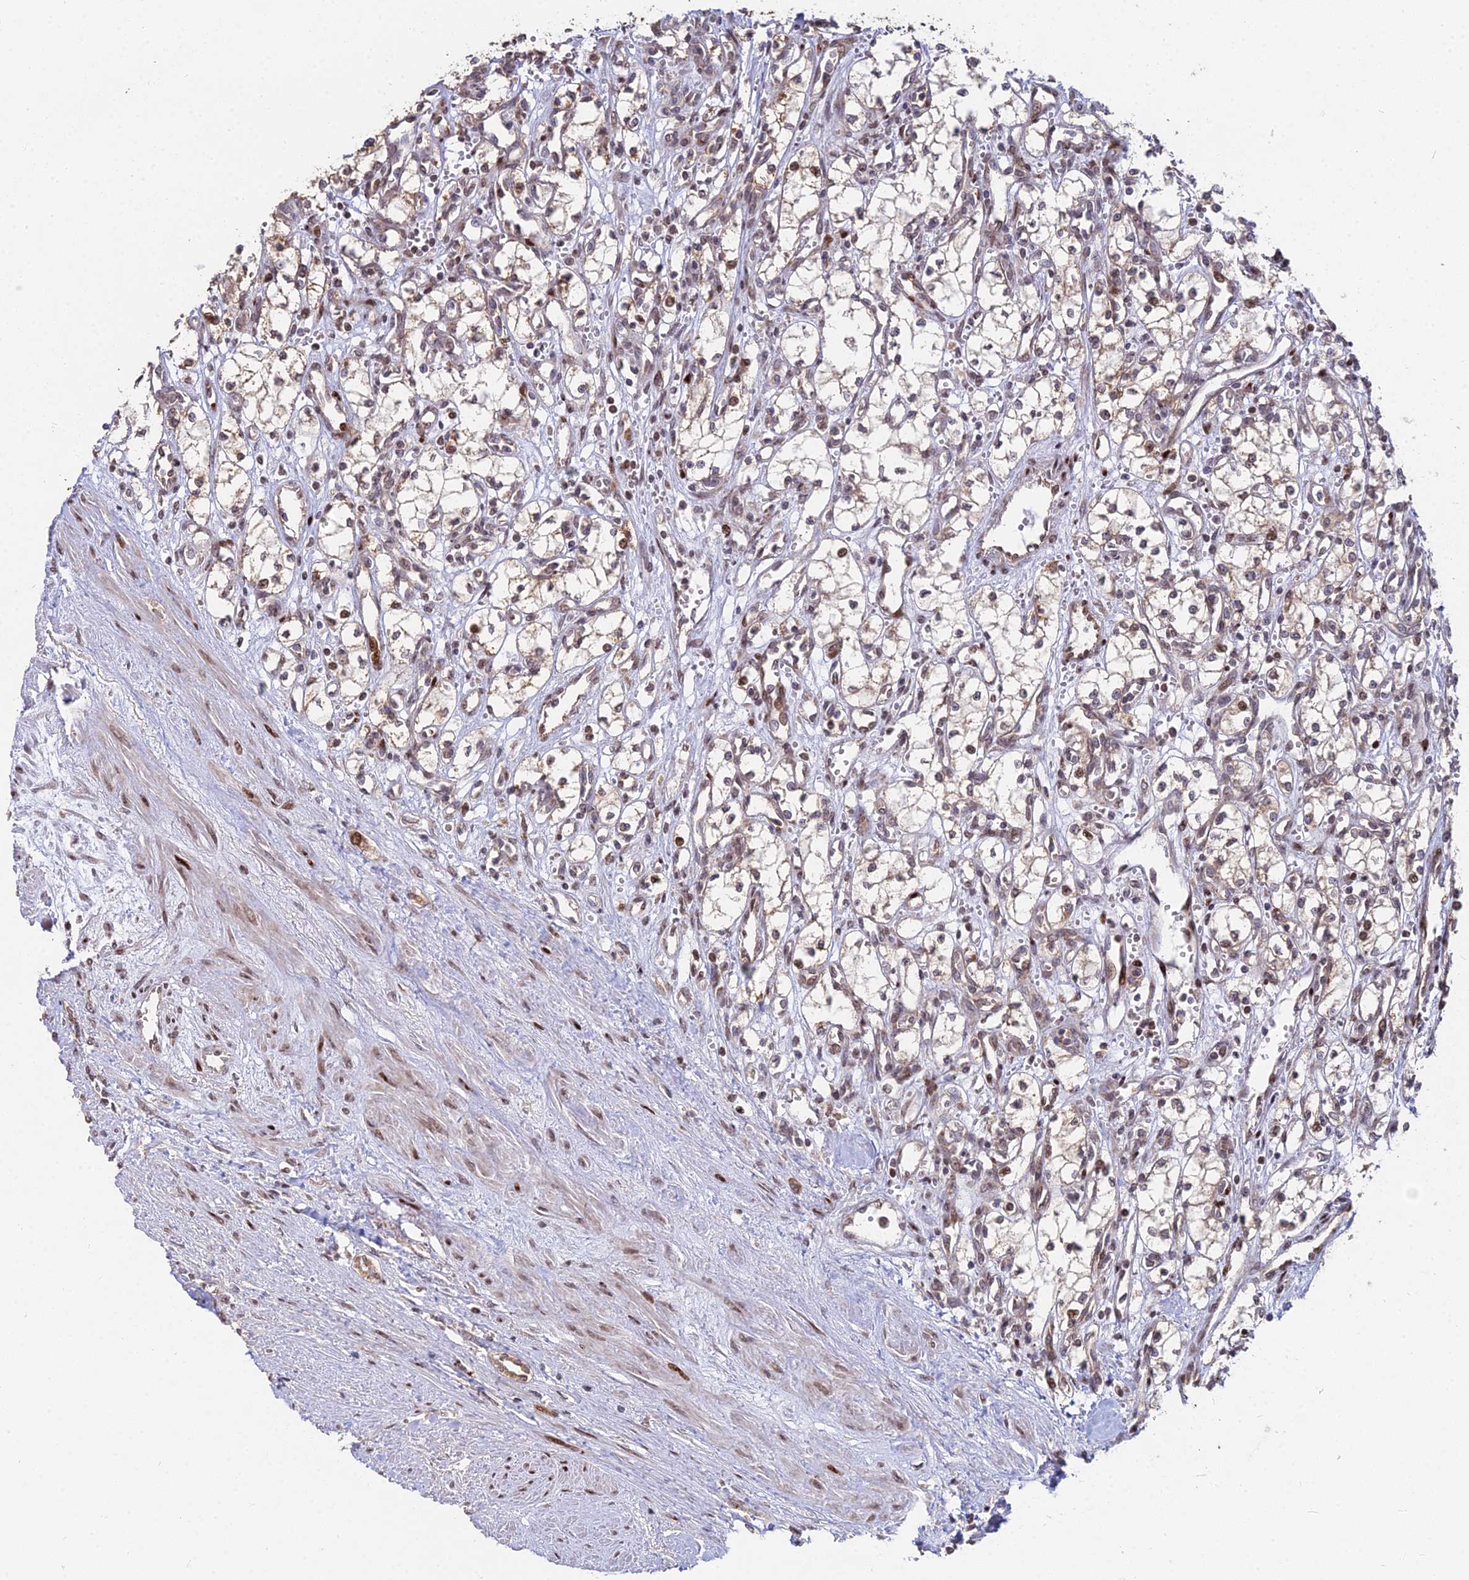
{"staining": {"intensity": "moderate", "quantity": "25%-75%", "location": "cytoplasmic/membranous,nuclear"}, "tissue": "renal cancer", "cell_type": "Tumor cells", "image_type": "cancer", "snomed": [{"axis": "morphology", "description": "Adenocarcinoma, NOS"}, {"axis": "topography", "description": "Kidney"}], "caption": "IHC micrograph of neoplastic tissue: renal cancer (adenocarcinoma) stained using immunohistochemistry reveals medium levels of moderate protein expression localized specifically in the cytoplasmic/membranous and nuclear of tumor cells, appearing as a cytoplasmic/membranous and nuclear brown color.", "gene": "RBMS2", "patient": {"sex": "male", "age": 59}}